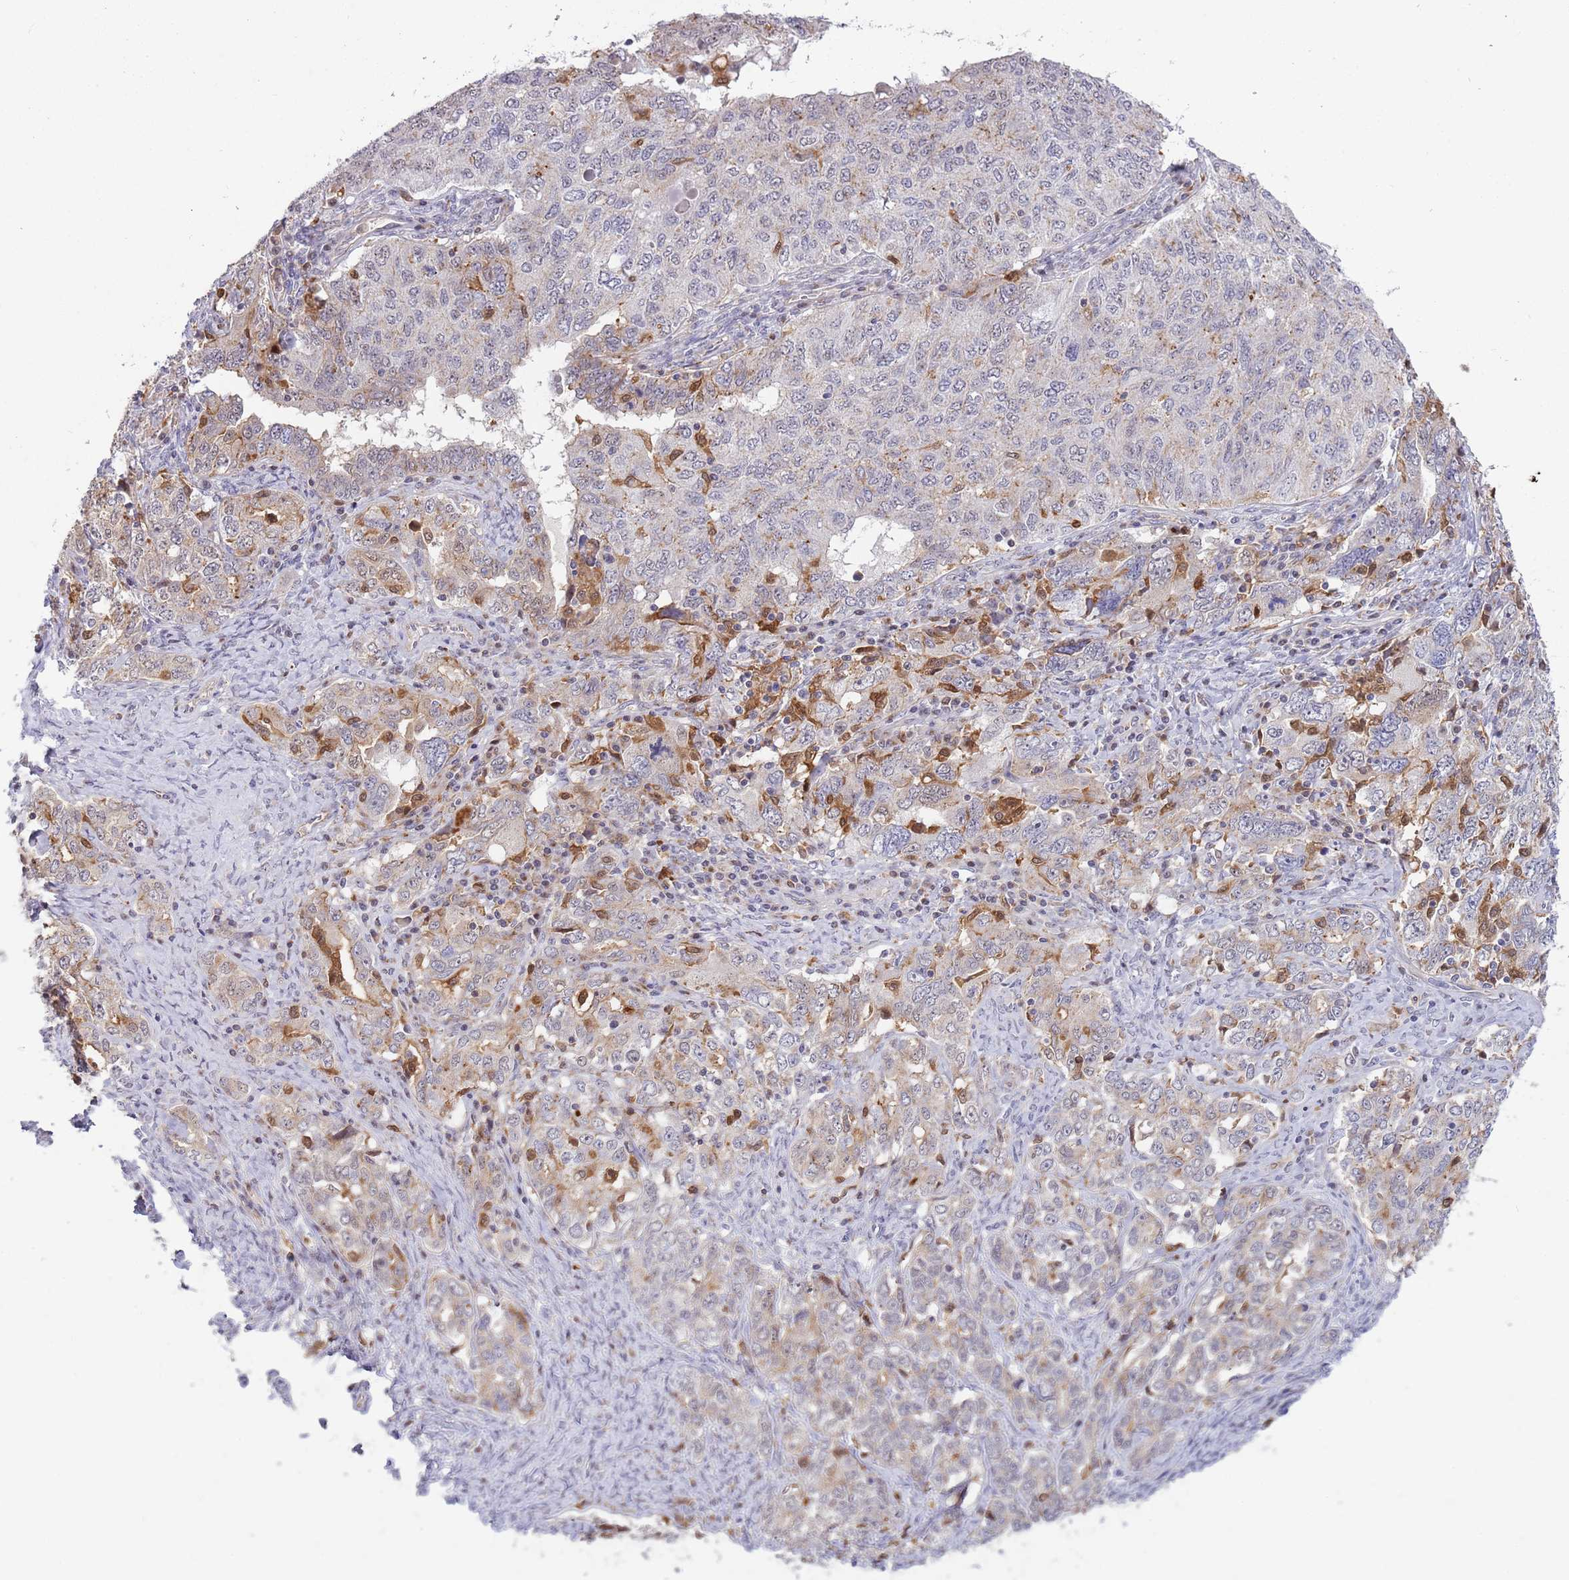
{"staining": {"intensity": "weak", "quantity": "<25%", "location": "cytoplasmic/membranous"}, "tissue": "ovarian cancer", "cell_type": "Tumor cells", "image_type": "cancer", "snomed": [{"axis": "morphology", "description": "Carcinoma, endometroid"}, {"axis": "topography", "description": "Ovary"}], "caption": "The micrograph reveals no staining of tumor cells in ovarian cancer.", "gene": "CCNJL", "patient": {"sex": "female", "age": 62}}